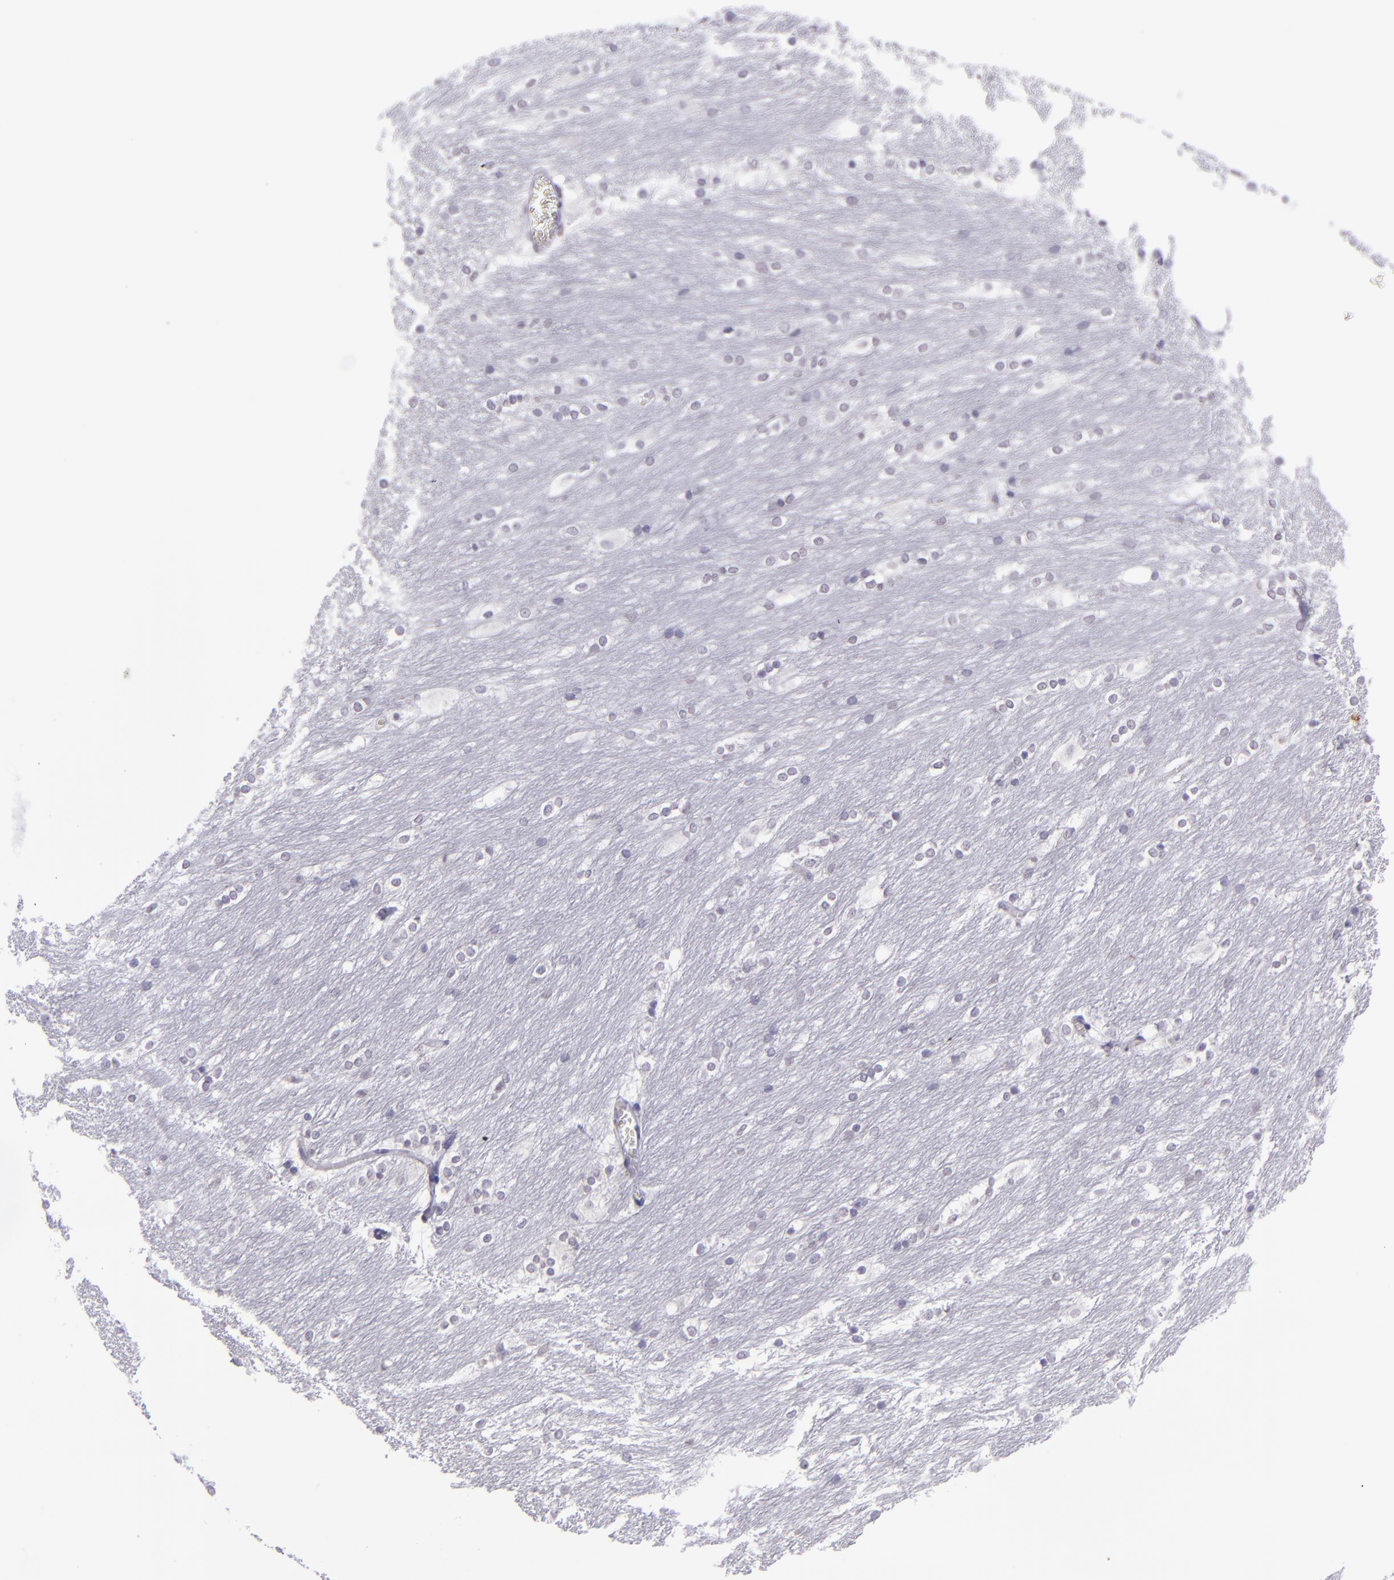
{"staining": {"intensity": "negative", "quantity": "none", "location": "none"}, "tissue": "caudate", "cell_type": "Glial cells", "image_type": "normal", "snomed": [{"axis": "morphology", "description": "Normal tissue, NOS"}, {"axis": "topography", "description": "Lateral ventricle wall"}], "caption": "Immunohistochemistry micrograph of benign human caudate stained for a protein (brown), which demonstrates no staining in glial cells. (DAB immunohistochemistry, high magnification).", "gene": "CD48", "patient": {"sex": "female", "age": 19}}